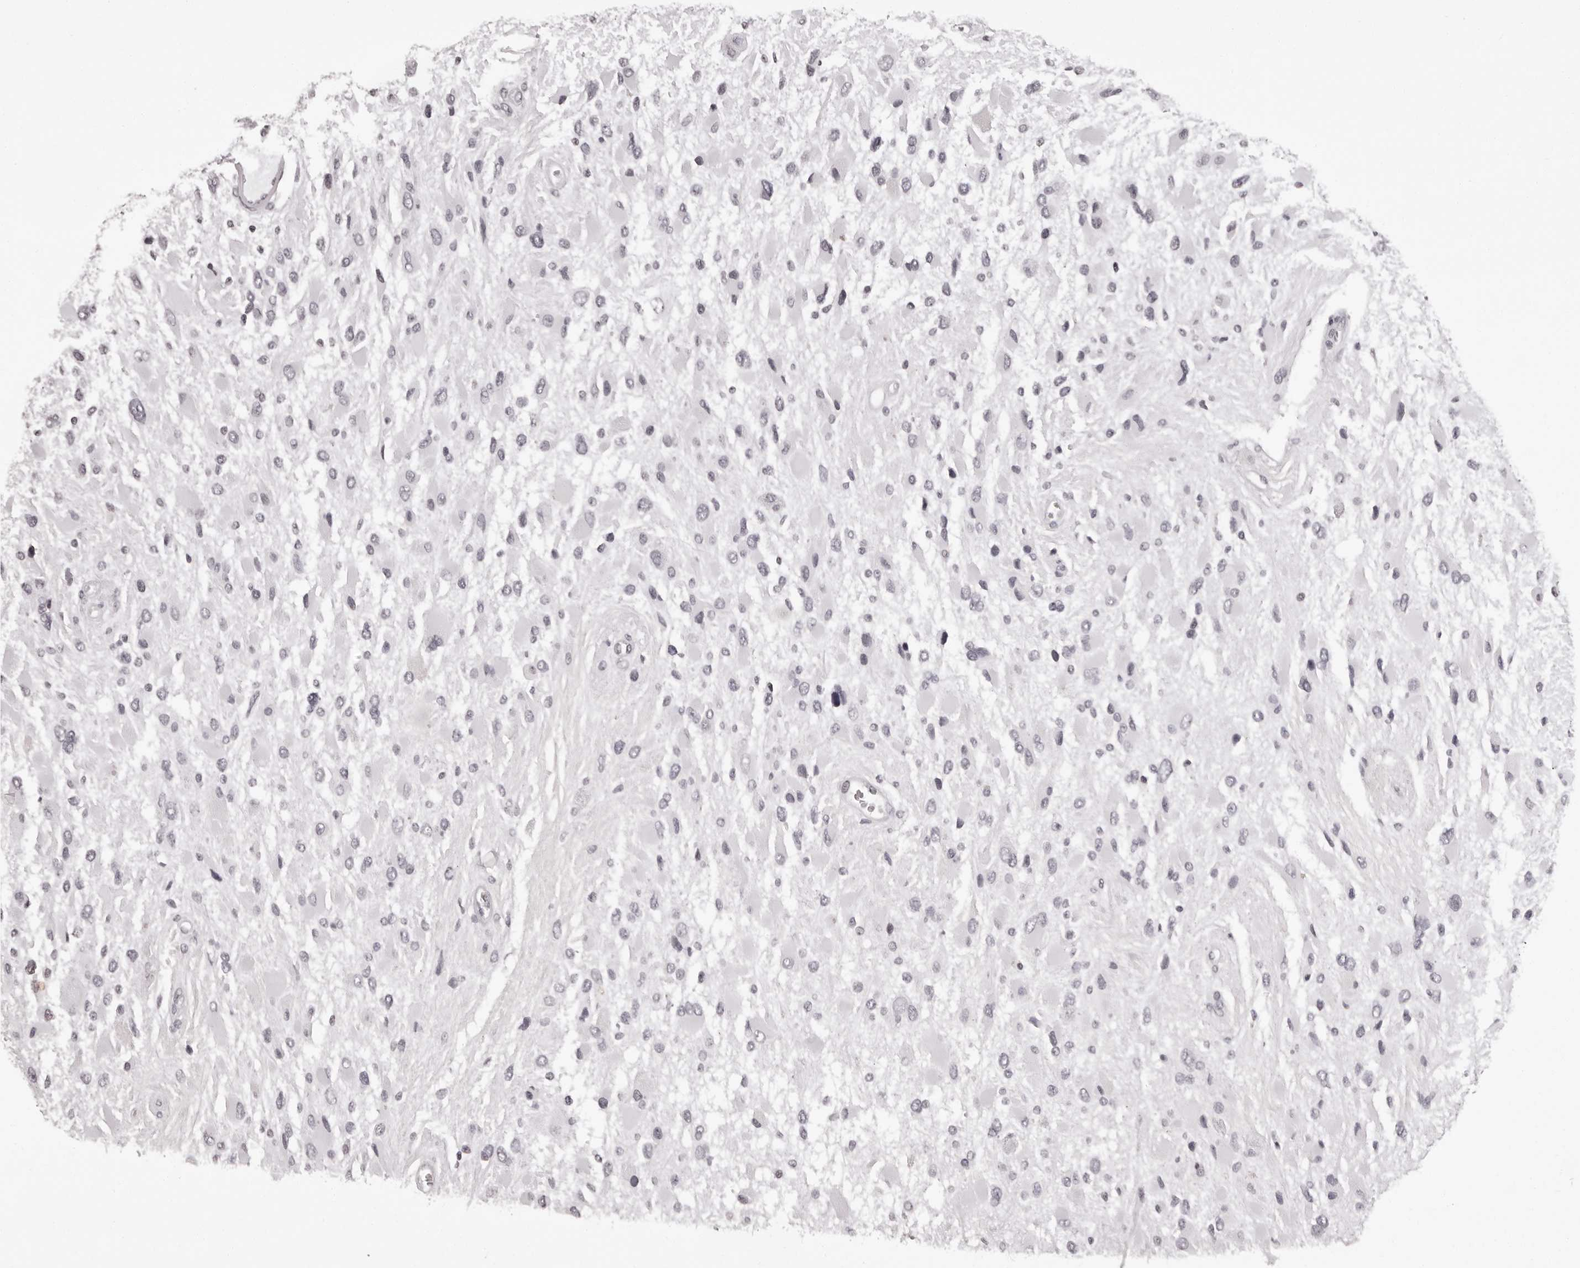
{"staining": {"intensity": "negative", "quantity": "none", "location": "none"}, "tissue": "glioma", "cell_type": "Tumor cells", "image_type": "cancer", "snomed": [{"axis": "morphology", "description": "Glioma, malignant, High grade"}, {"axis": "topography", "description": "Brain"}], "caption": "IHC of high-grade glioma (malignant) demonstrates no expression in tumor cells.", "gene": "C8orf74", "patient": {"sex": "male", "age": 53}}